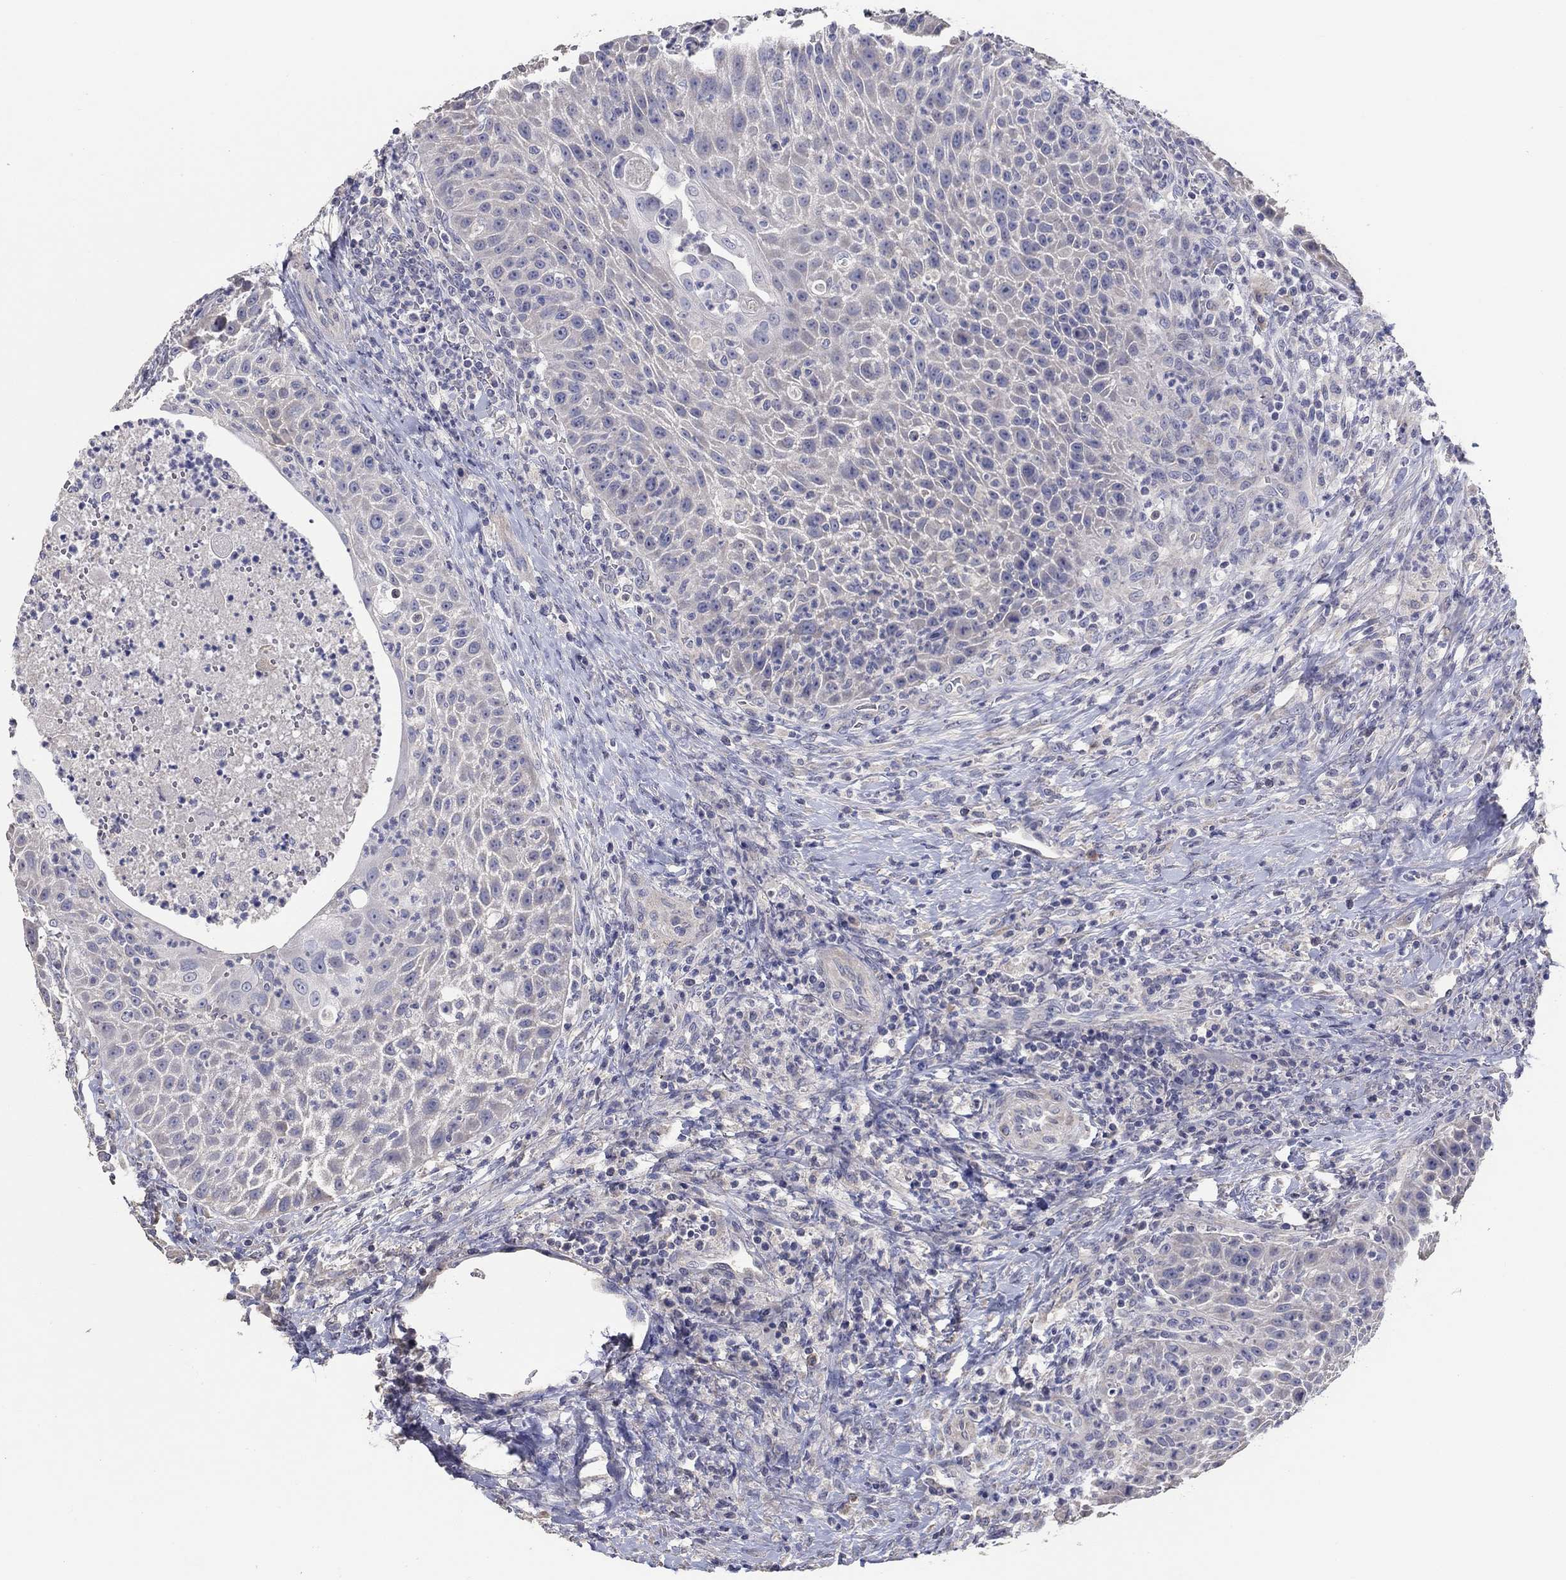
{"staining": {"intensity": "negative", "quantity": "none", "location": "none"}, "tissue": "head and neck cancer", "cell_type": "Tumor cells", "image_type": "cancer", "snomed": [{"axis": "morphology", "description": "Squamous cell carcinoma, NOS"}, {"axis": "topography", "description": "Head-Neck"}], "caption": "IHC of human squamous cell carcinoma (head and neck) reveals no positivity in tumor cells.", "gene": "DOCK3", "patient": {"sex": "male", "age": 69}}